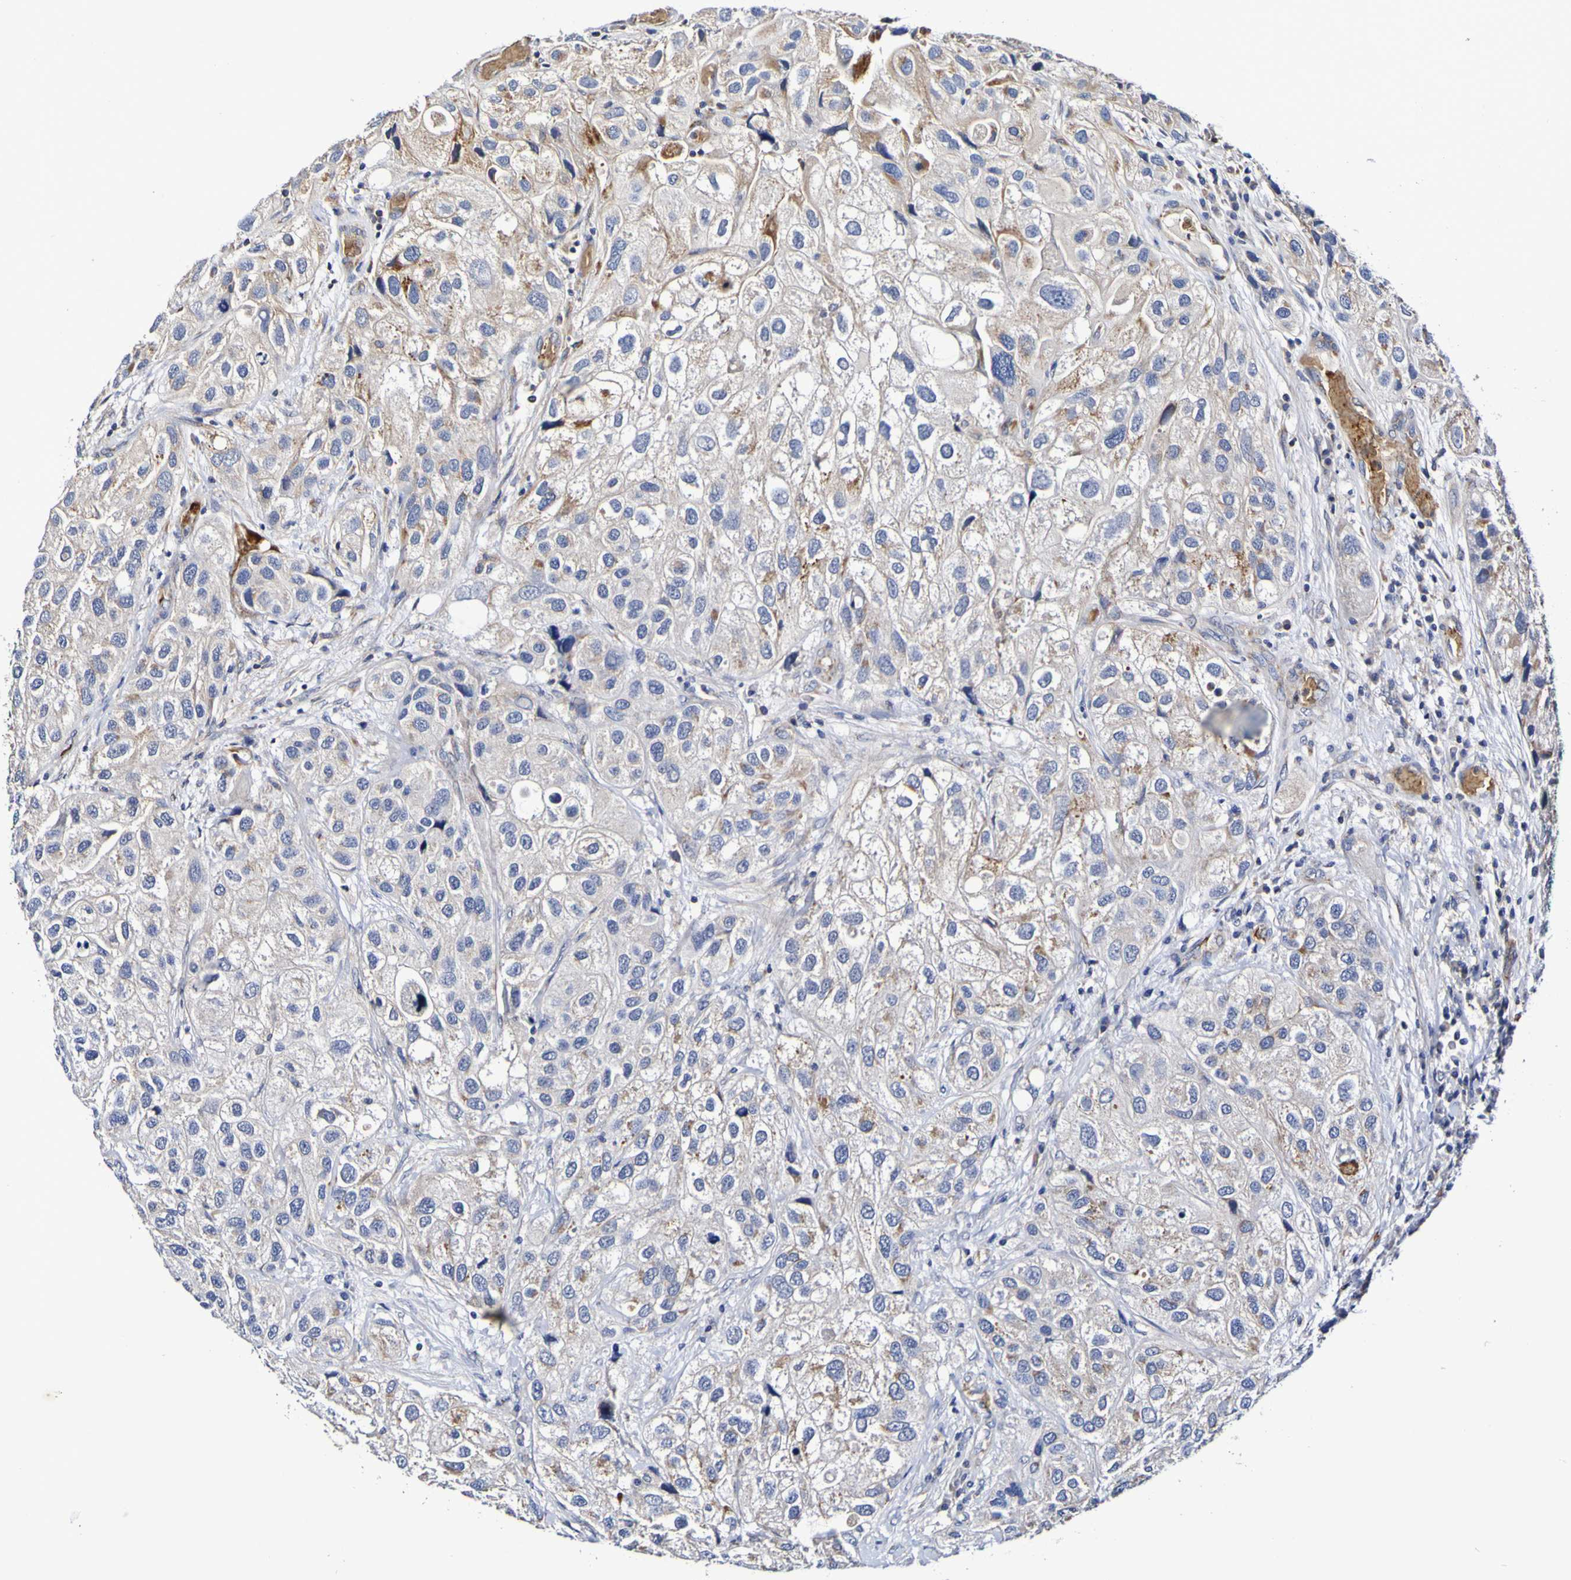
{"staining": {"intensity": "negative", "quantity": "none", "location": "none"}, "tissue": "urothelial cancer", "cell_type": "Tumor cells", "image_type": "cancer", "snomed": [{"axis": "morphology", "description": "Urothelial carcinoma, High grade"}, {"axis": "topography", "description": "Urinary bladder"}], "caption": "The immunohistochemistry (IHC) photomicrograph has no significant staining in tumor cells of urothelial cancer tissue.", "gene": "WNT4", "patient": {"sex": "female", "age": 64}}